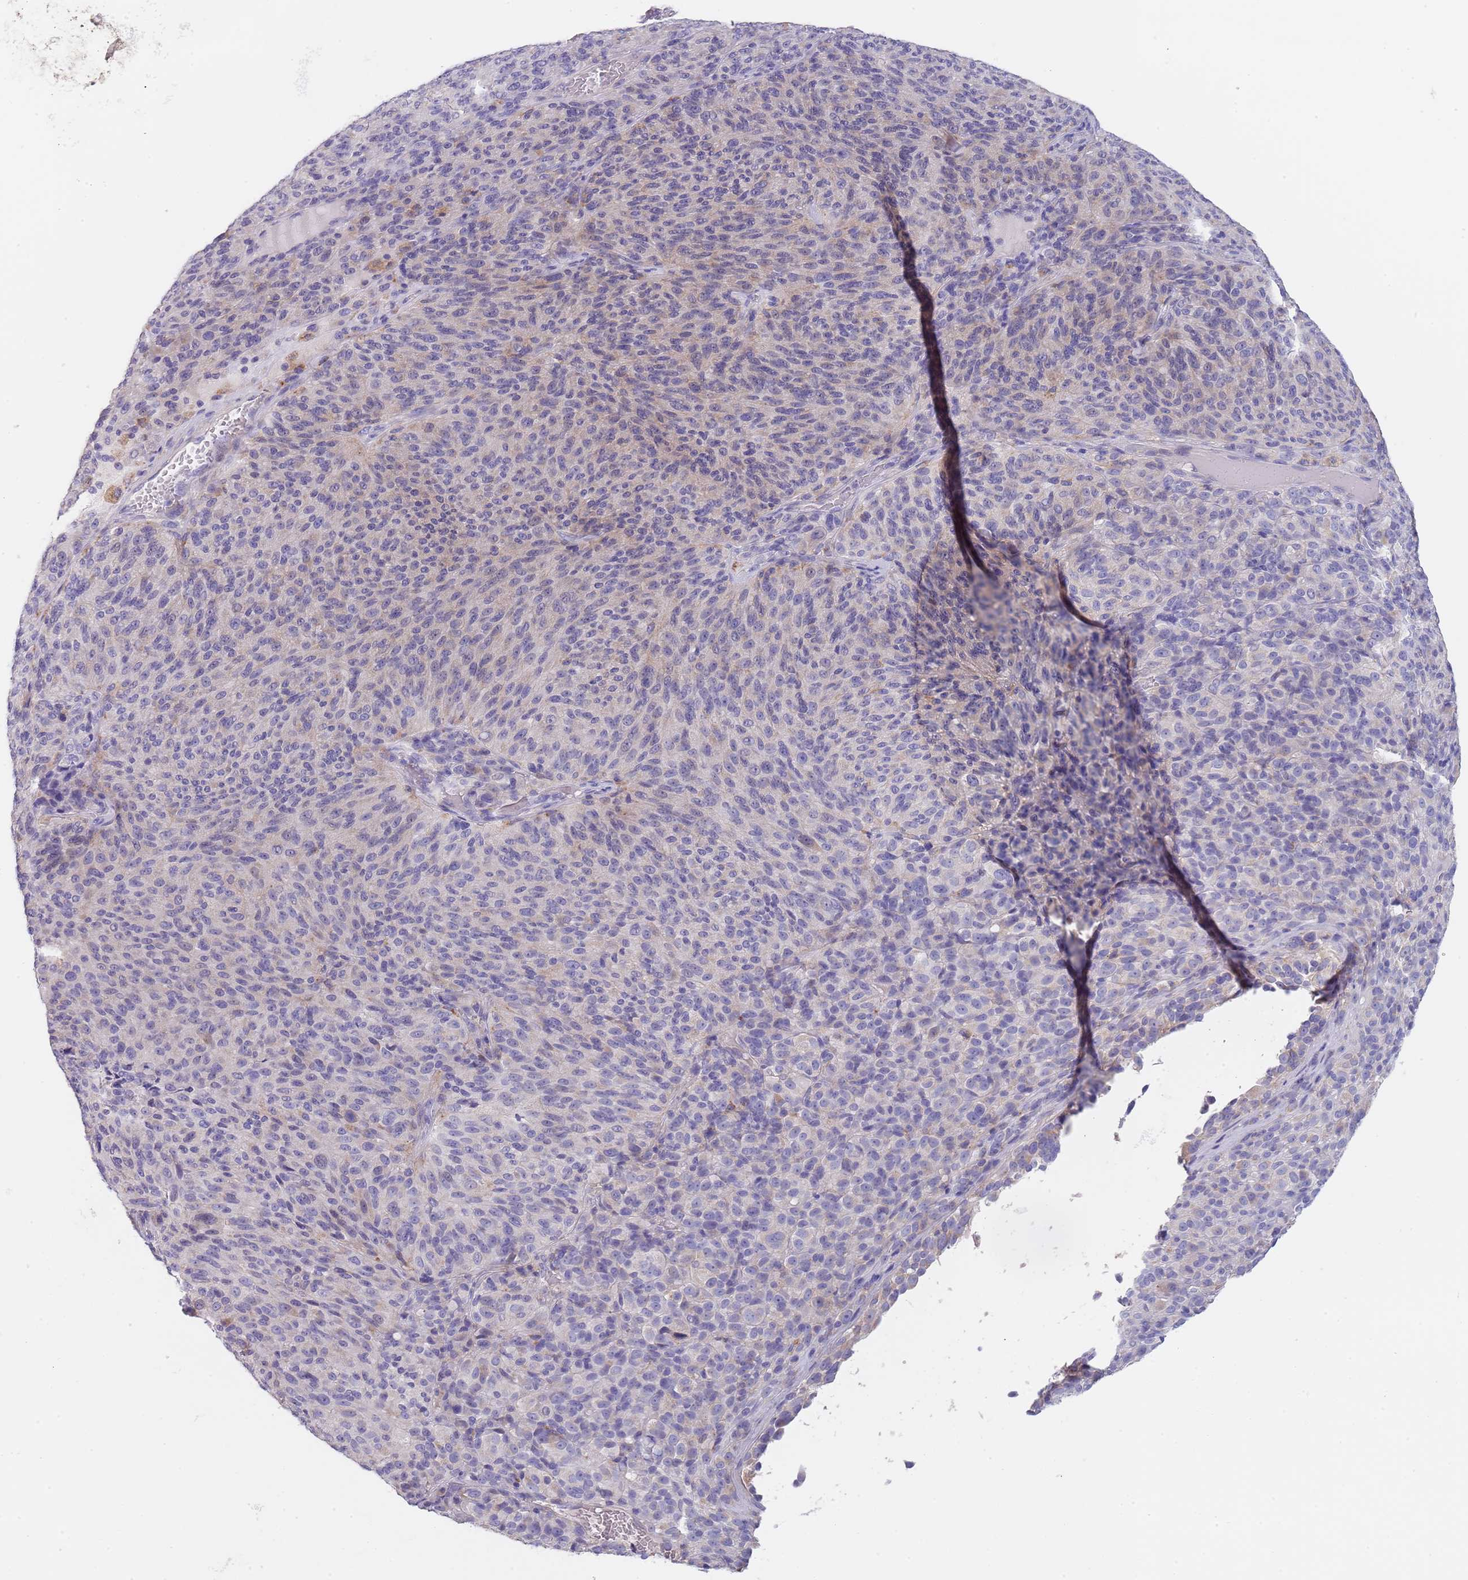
{"staining": {"intensity": "negative", "quantity": "none", "location": "none"}, "tissue": "melanoma", "cell_type": "Tumor cells", "image_type": "cancer", "snomed": [{"axis": "morphology", "description": "Malignant melanoma, Metastatic site"}, {"axis": "topography", "description": "Brain"}], "caption": "Immunohistochemistry (IHC) photomicrograph of melanoma stained for a protein (brown), which displays no positivity in tumor cells. (Stains: DAB immunohistochemistry with hematoxylin counter stain, Microscopy: brightfield microscopy at high magnification).", "gene": "MAN1C1", "patient": {"sex": "female", "age": 56}}